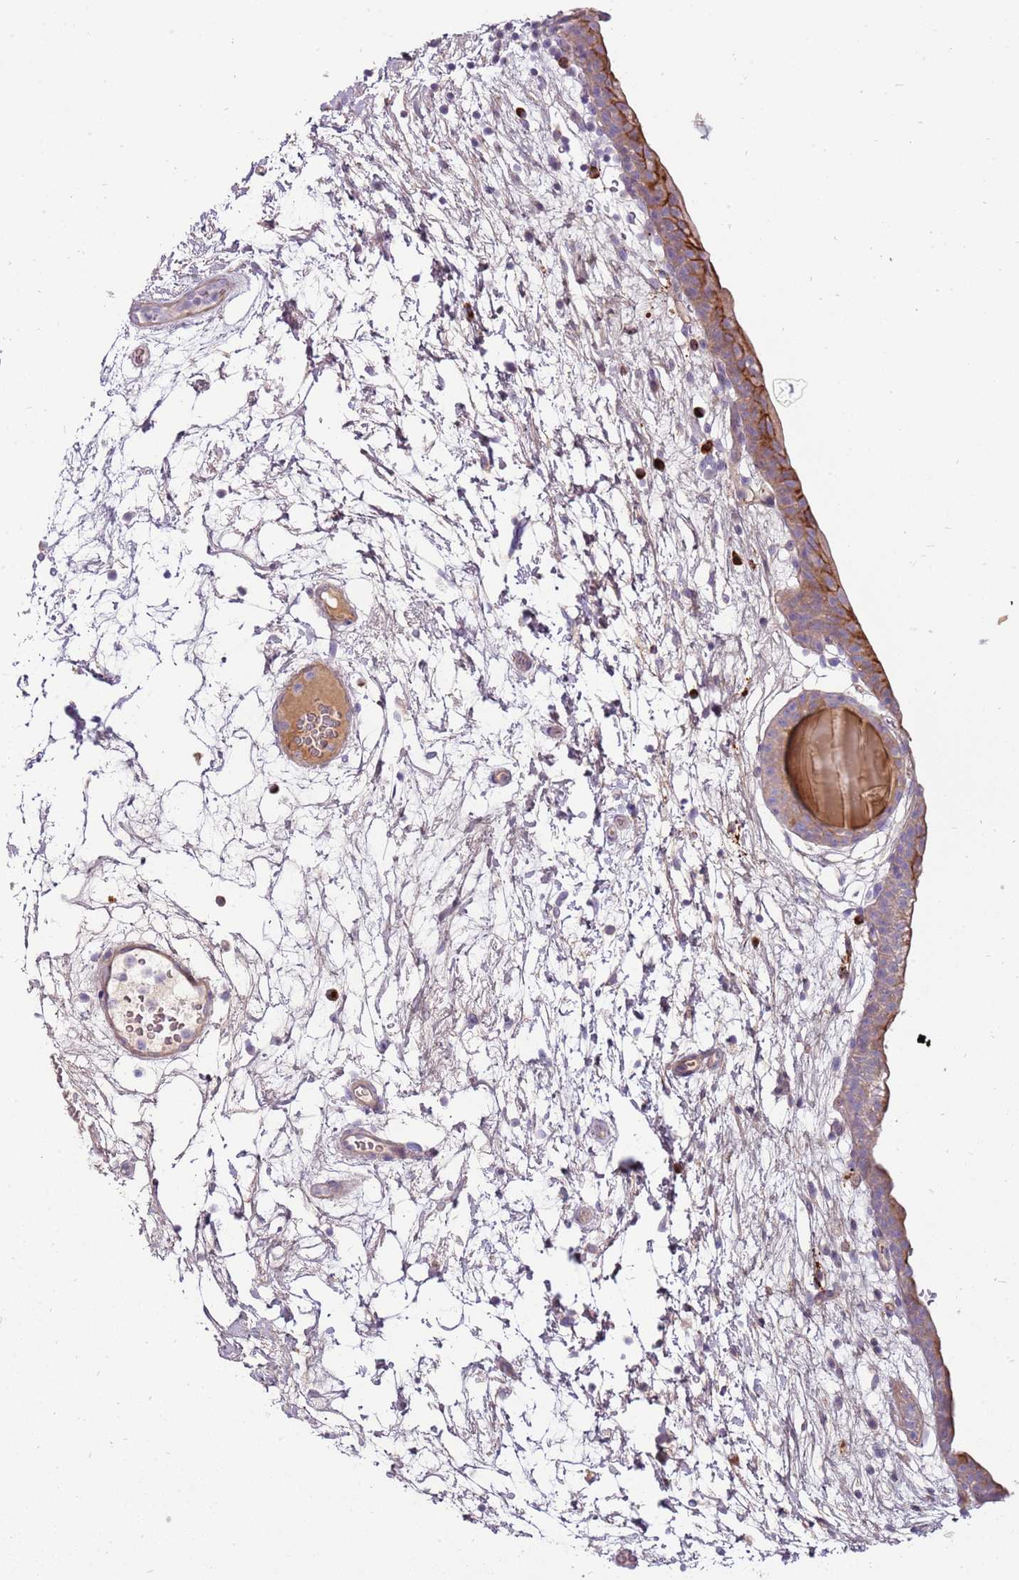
{"staining": {"intensity": "moderate", "quantity": "<25%", "location": "cytoplasmic/membranous"}, "tissue": "urinary bladder", "cell_type": "Urothelial cells", "image_type": "normal", "snomed": [{"axis": "morphology", "description": "Normal tissue, NOS"}, {"axis": "topography", "description": "Urinary bladder"}], "caption": "High-magnification brightfield microscopy of unremarkable urinary bladder stained with DAB (3,3'-diaminobenzidine) (brown) and counterstained with hematoxylin (blue). urothelial cells exhibit moderate cytoplasmic/membranous staining is identified in about<25% of cells.", "gene": "MCUB", "patient": {"sex": "male", "age": 83}}